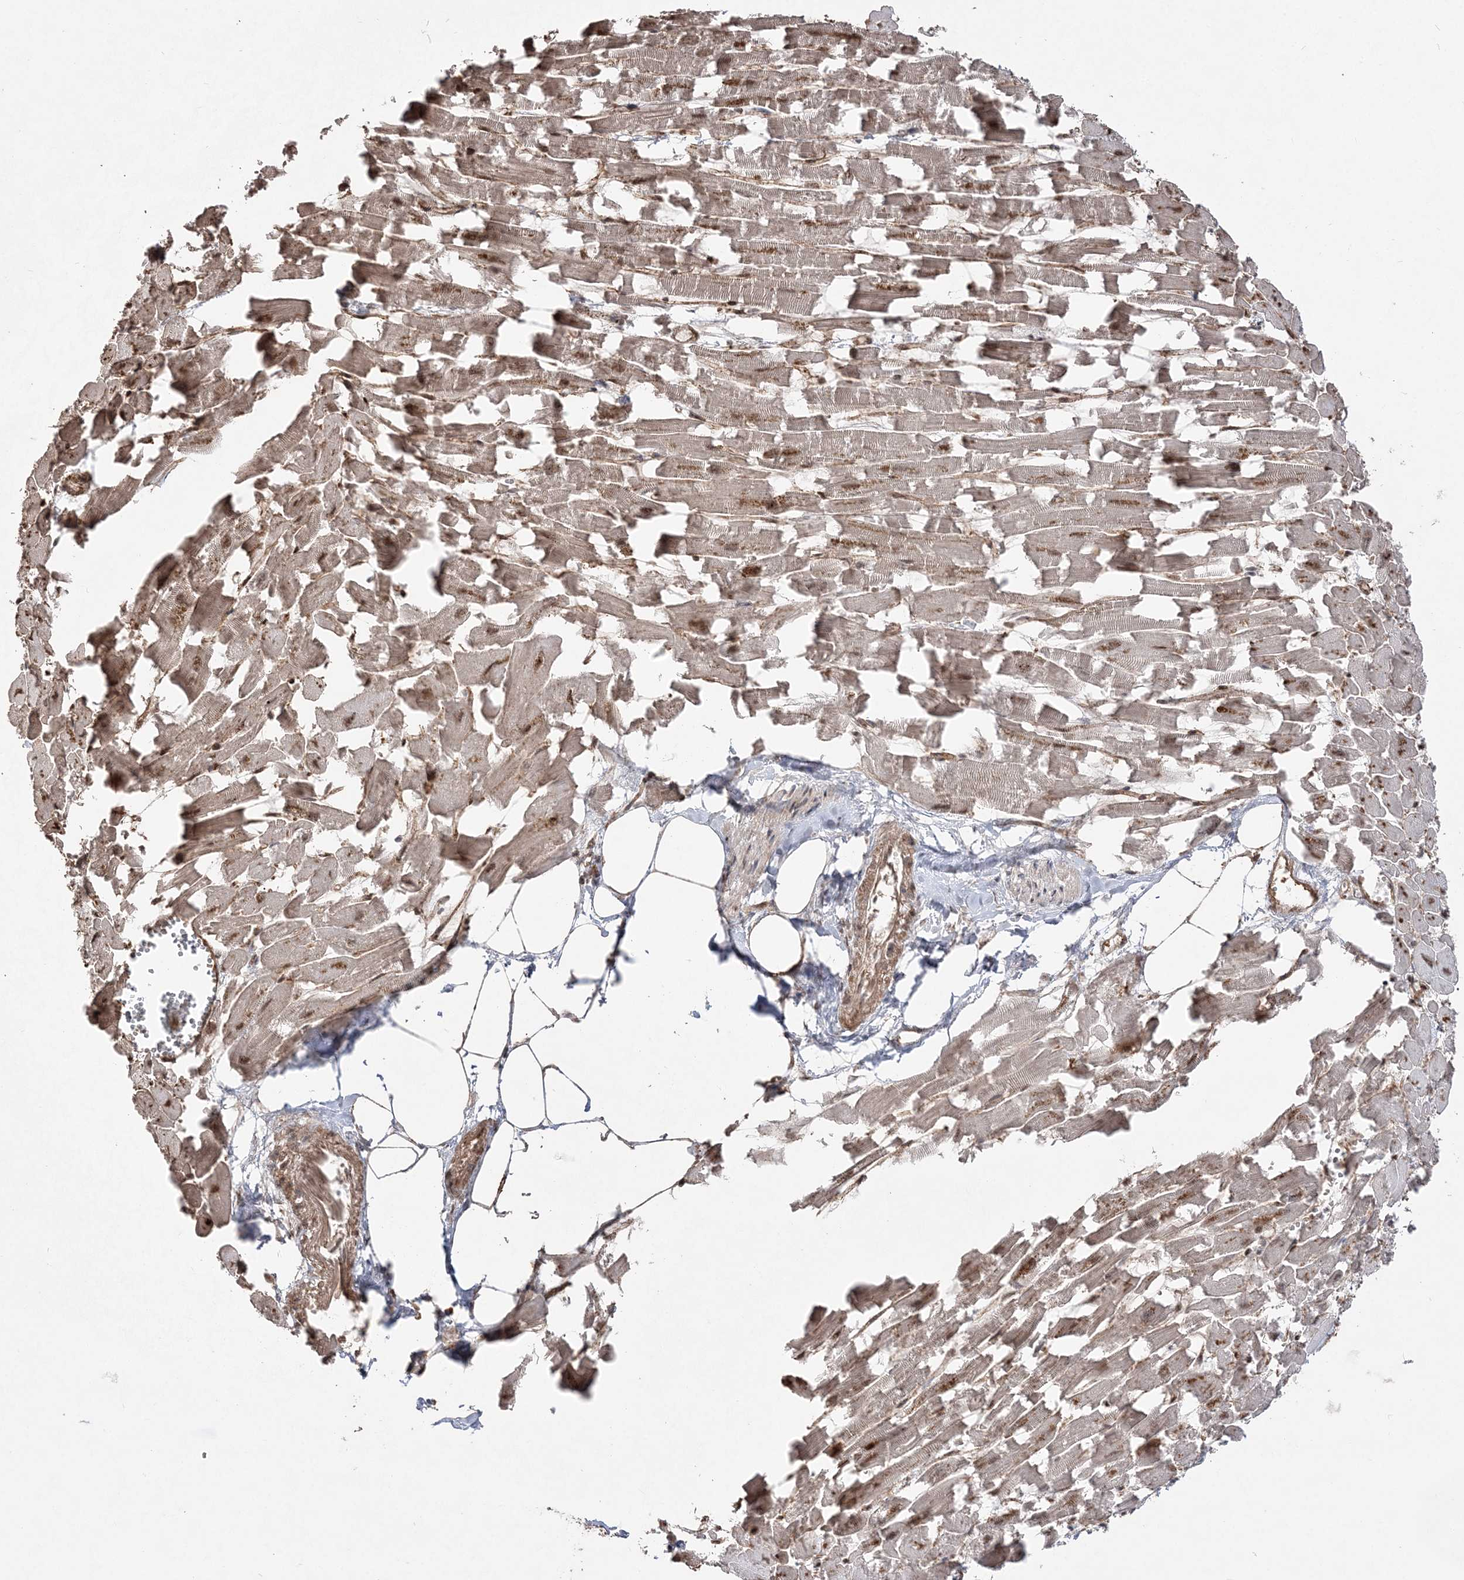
{"staining": {"intensity": "moderate", "quantity": ">75%", "location": "cytoplasmic/membranous,nuclear"}, "tissue": "heart muscle", "cell_type": "Cardiomyocytes", "image_type": "normal", "snomed": [{"axis": "morphology", "description": "Normal tissue, NOS"}, {"axis": "topography", "description": "Heart"}], "caption": "Human heart muscle stained with a brown dye reveals moderate cytoplasmic/membranous,nuclear positive staining in about >75% of cardiomyocytes.", "gene": "RBM17", "patient": {"sex": "female", "age": 64}}